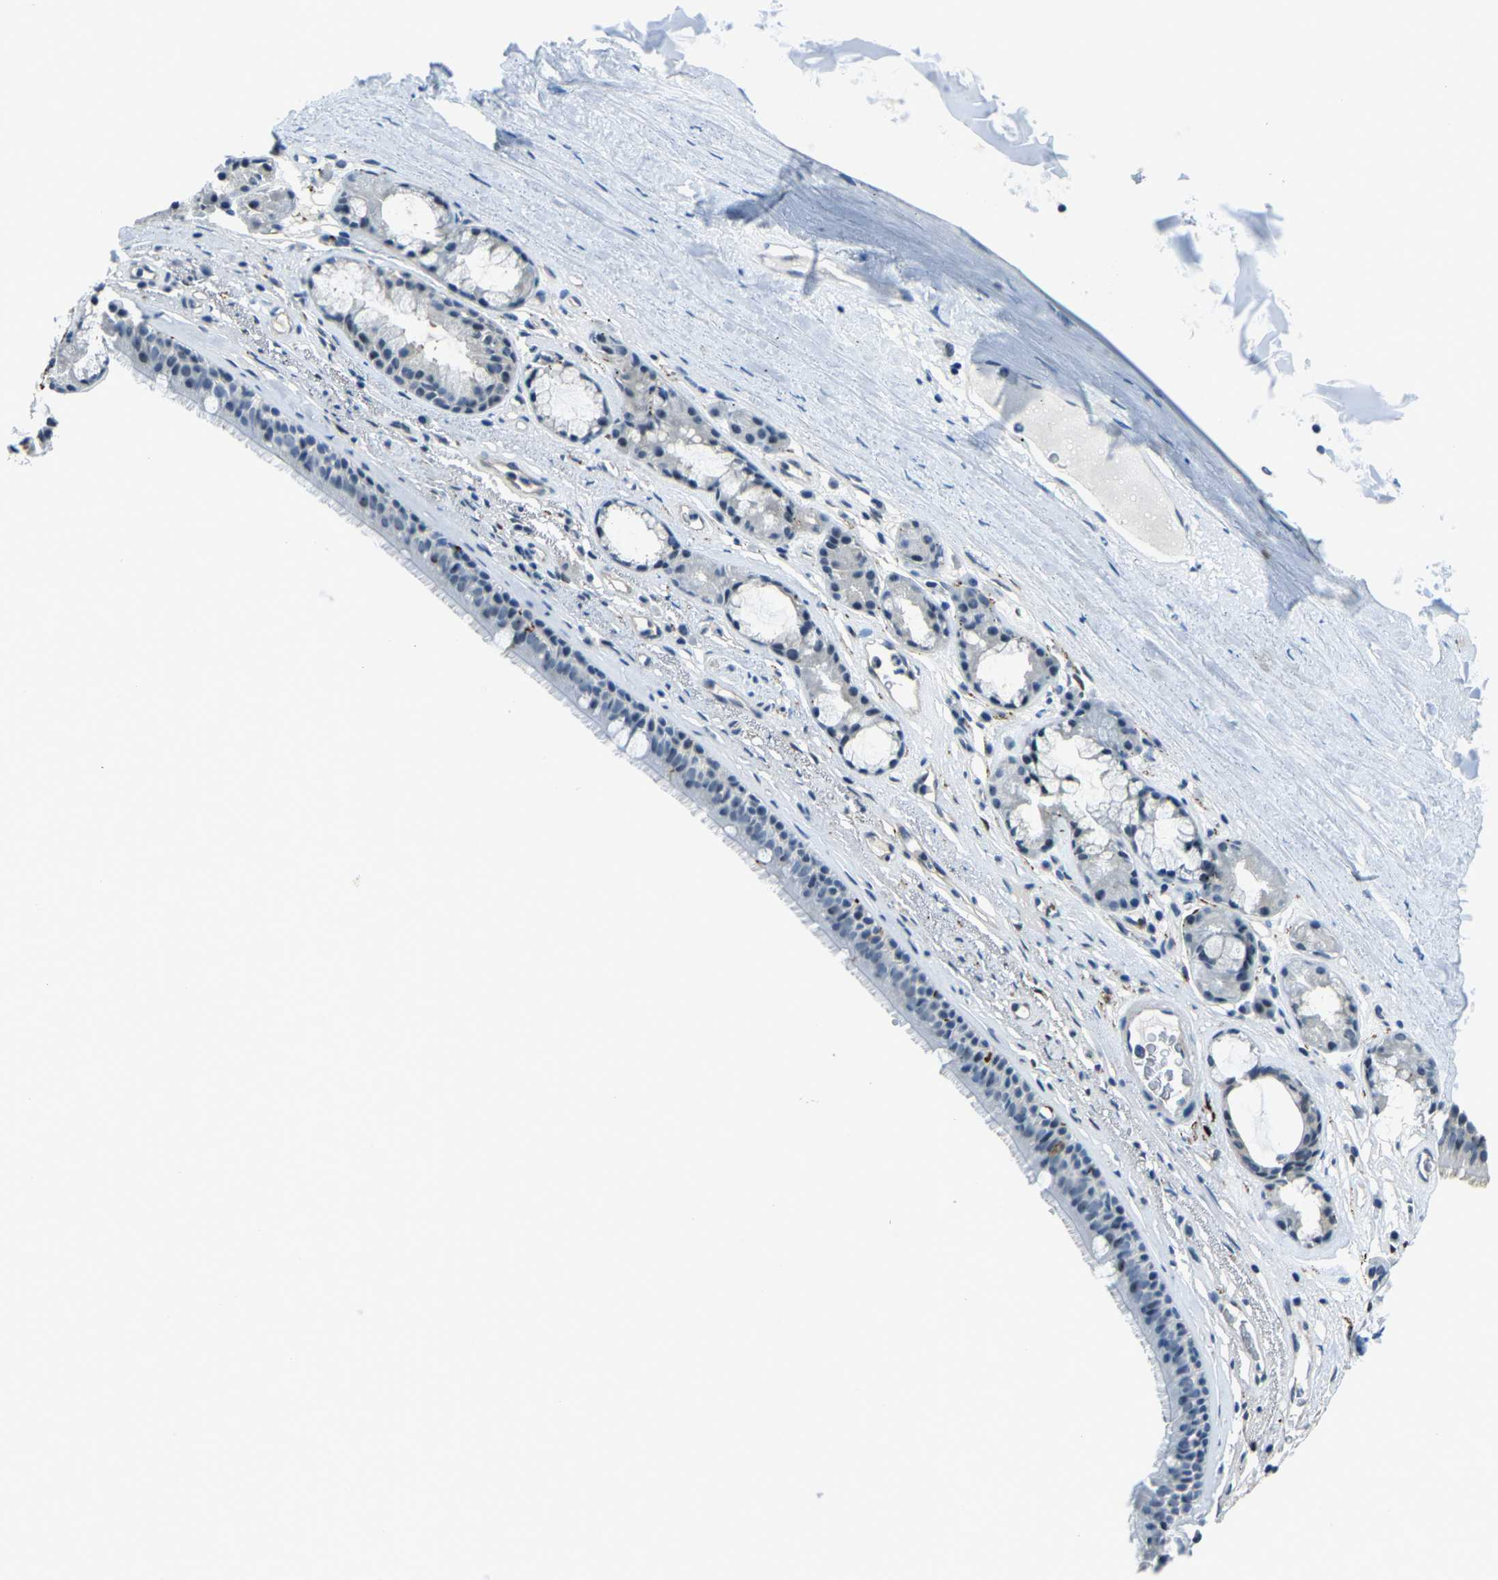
{"staining": {"intensity": "negative", "quantity": "none", "location": "none"}, "tissue": "bronchus", "cell_type": "Respiratory epithelial cells", "image_type": "normal", "snomed": [{"axis": "morphology", "description": "Normal tissue, NOS"}, {"axis": "topography", "description": "Cartilage tissue"}], "caption": "DAB immunohistochemical staining of unremarkable human bronchus demonstrates no significant expression in respiratory epithelial cells. (Immunohistochemistry, brightfield microscopy, high magnification).", "gene": "RRP1", "patient": {"sex": "female", "age": 63}}